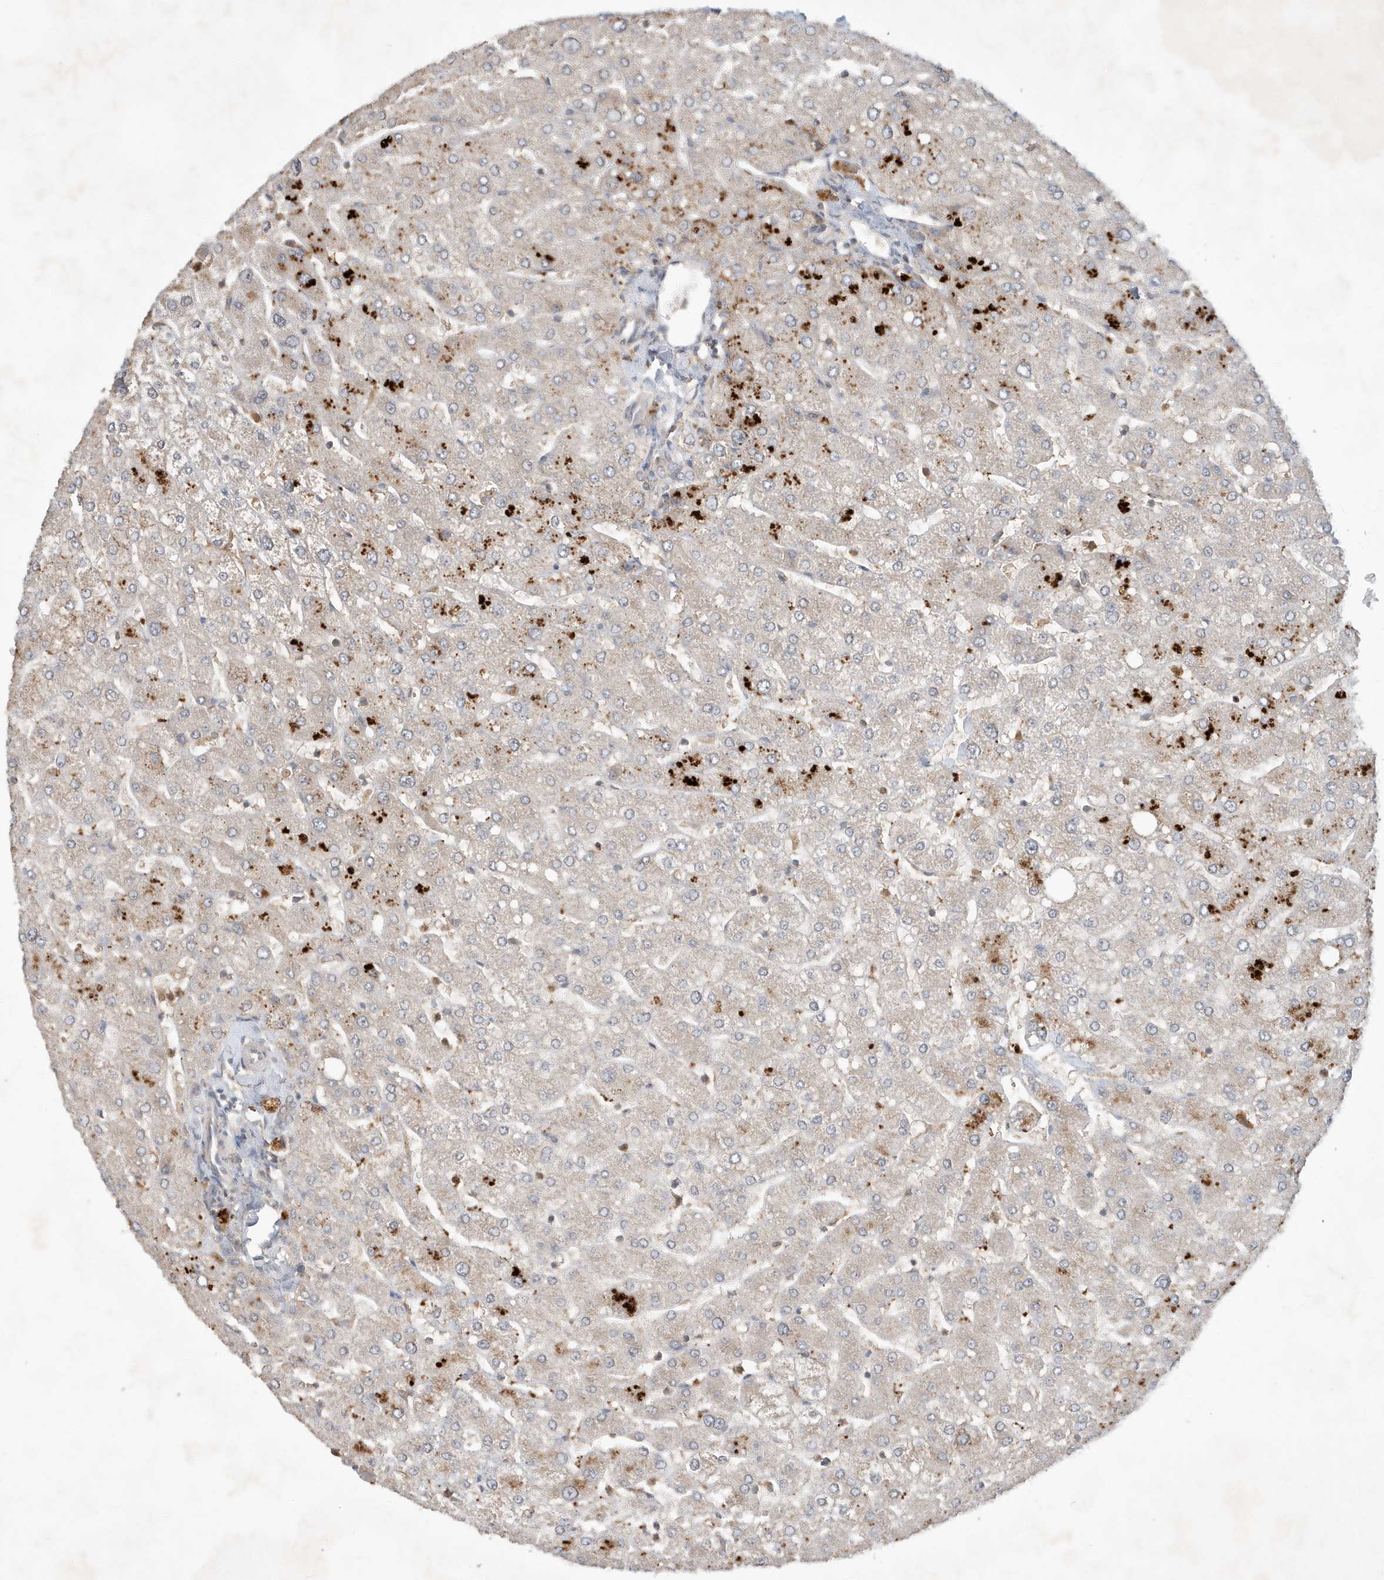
{"staining": {"intensity": "weak", "quantity": "<25%", "location": "cytoplasmic/membranous"}, "tissue": "liver", "cell_type": "Cholangiocytes", "image_type": "normal", "snomed": [{"axis": "morphology", "description": "Normal tissue, NOS"}, {"axis": "topography", "description": "Liver"}], "caption": "Immunohistochemistry histopathology image of normal liver: human liver stained with DAB reveals no significant protein staining in cholangiocytes.", "gene": "ABCB9", "patient": {"sex": "male", "age": 55}}